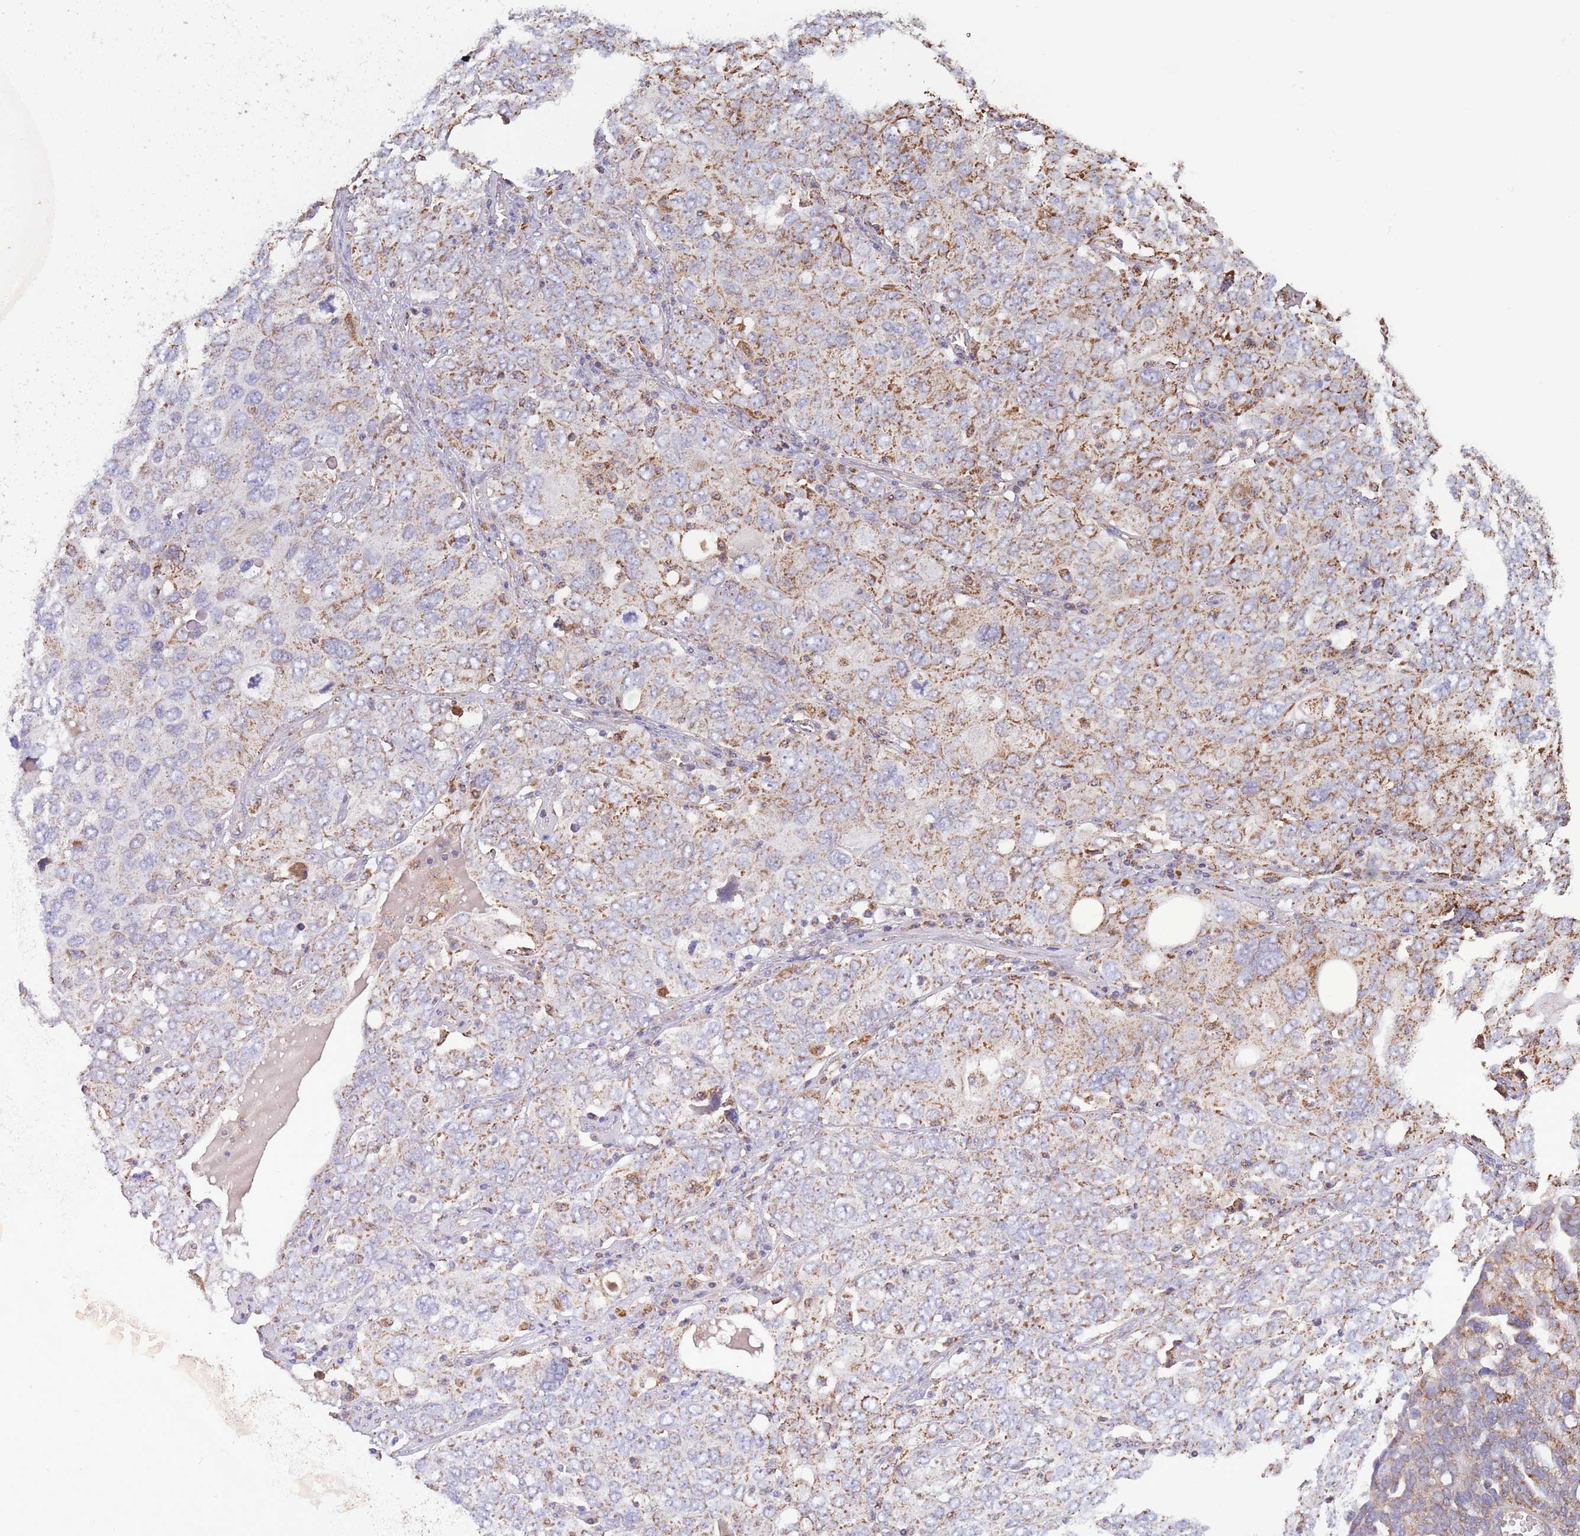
{"staining": {"intensity": "moderate", "quantity": "25%-75%", "location": "cytoplasmic/membranous"}, "tissue": "ovarian cancer", "cell_type": "Tumor cells", "image_type": "cancer", "snomed": [{"axis": "morphology", "description": "Carcinoma, endometroid"}, {"axis": "topography", "description": "Ovary"}], "caption": "Endometroid carcinoma (ovarian) stained for a protein (brown) reveals moderate cytoplasmic/membranous positive positivity in about 25%-75% of tumor cells.", "gene": "MRPL17", "patient": {"sex": "female", "age": 62}}